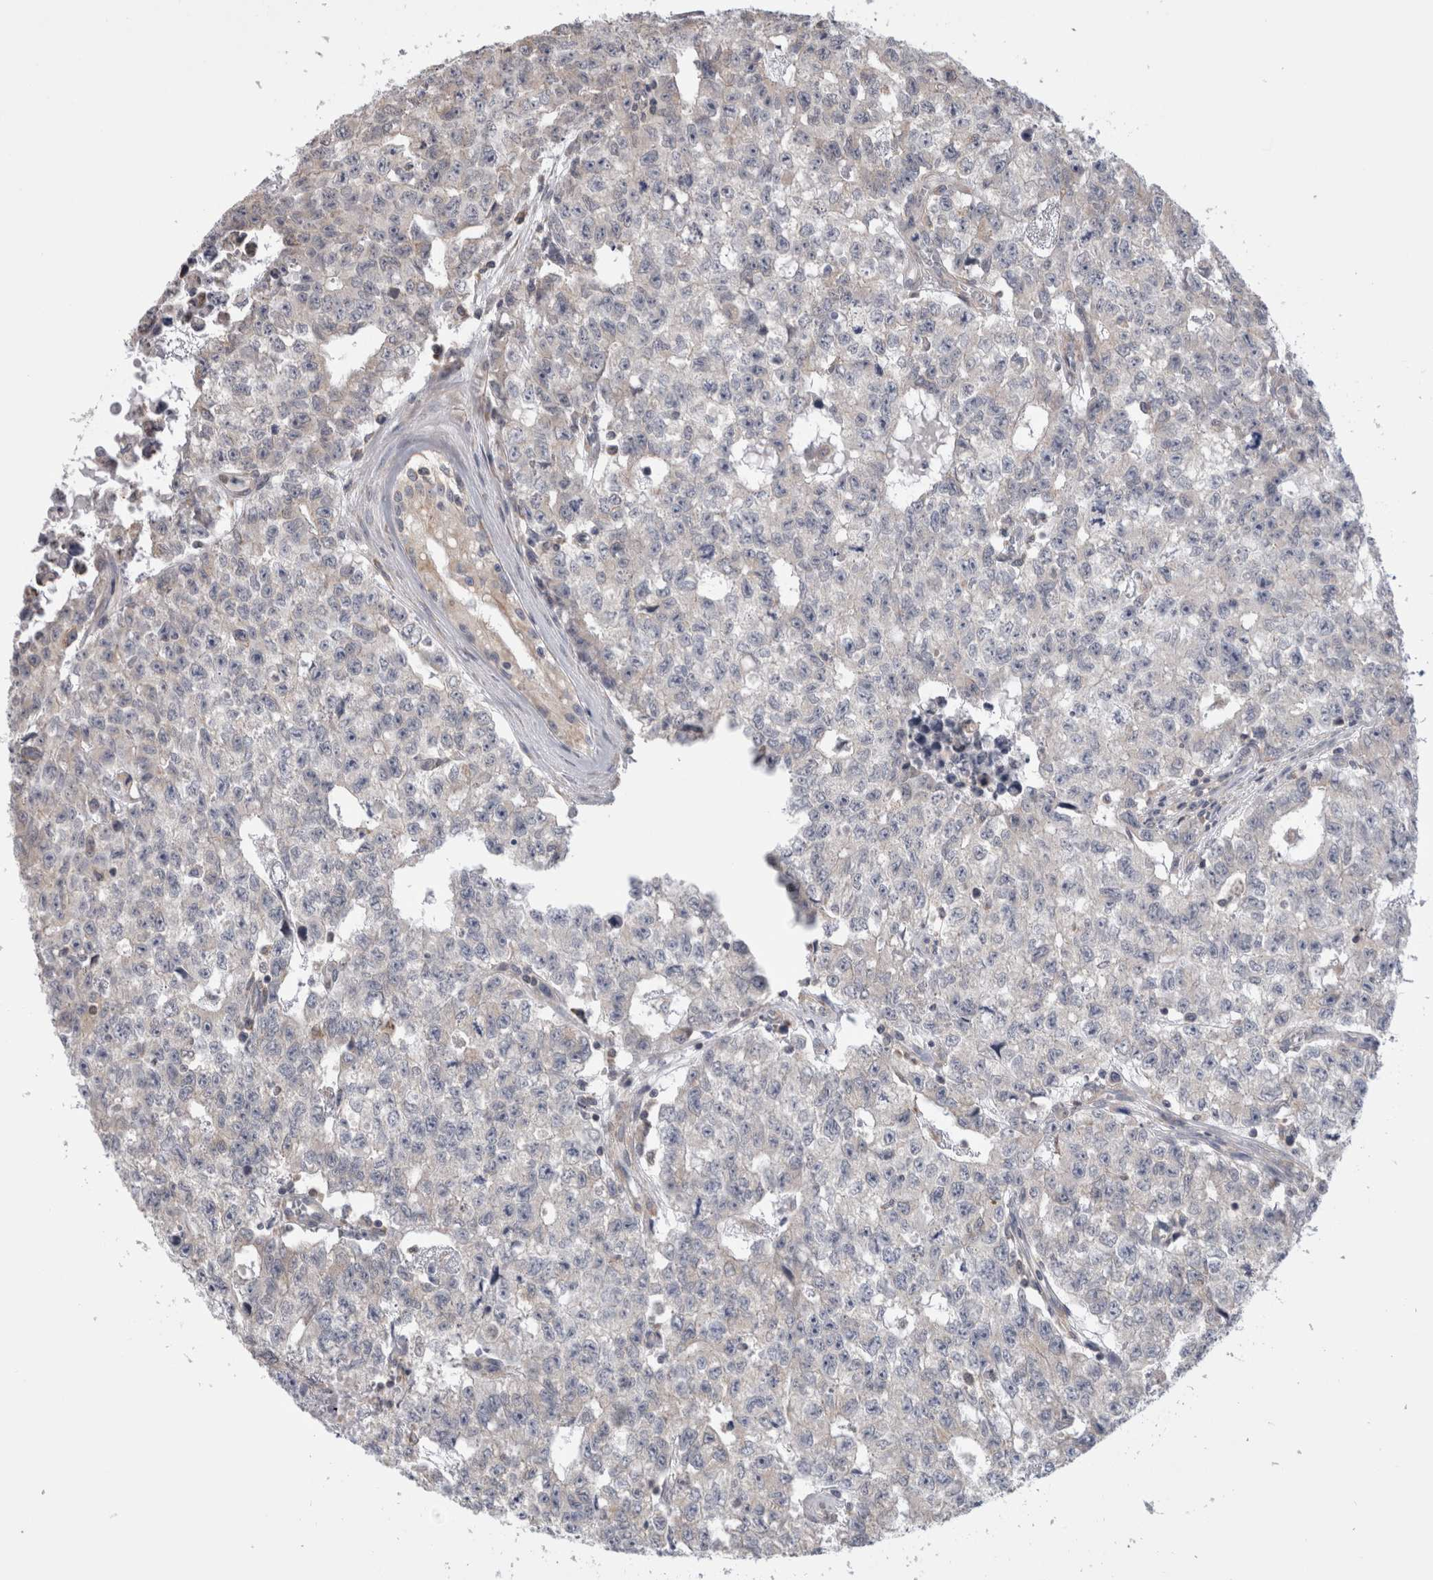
{"staining": {"intensity": "negative", "quantity": "none", "location": "none"}, "tissue": "testis cancer", "cell_type": "Tumor cells", "image_type": "cancer", "snomed": [{"axis": "morphology", "description": "Carcinoma, Embryonal, NOS"}, {"axis": "topography", "description": "Testis"}], "caption": "This is an immunohistochemistry (IHC) histopathology image of human testis cancer (embryonal carcinoma). There is no positivity in tumor cells.", "gene": "SMAP2", "patient": {"sex": "male", "age": 28}}